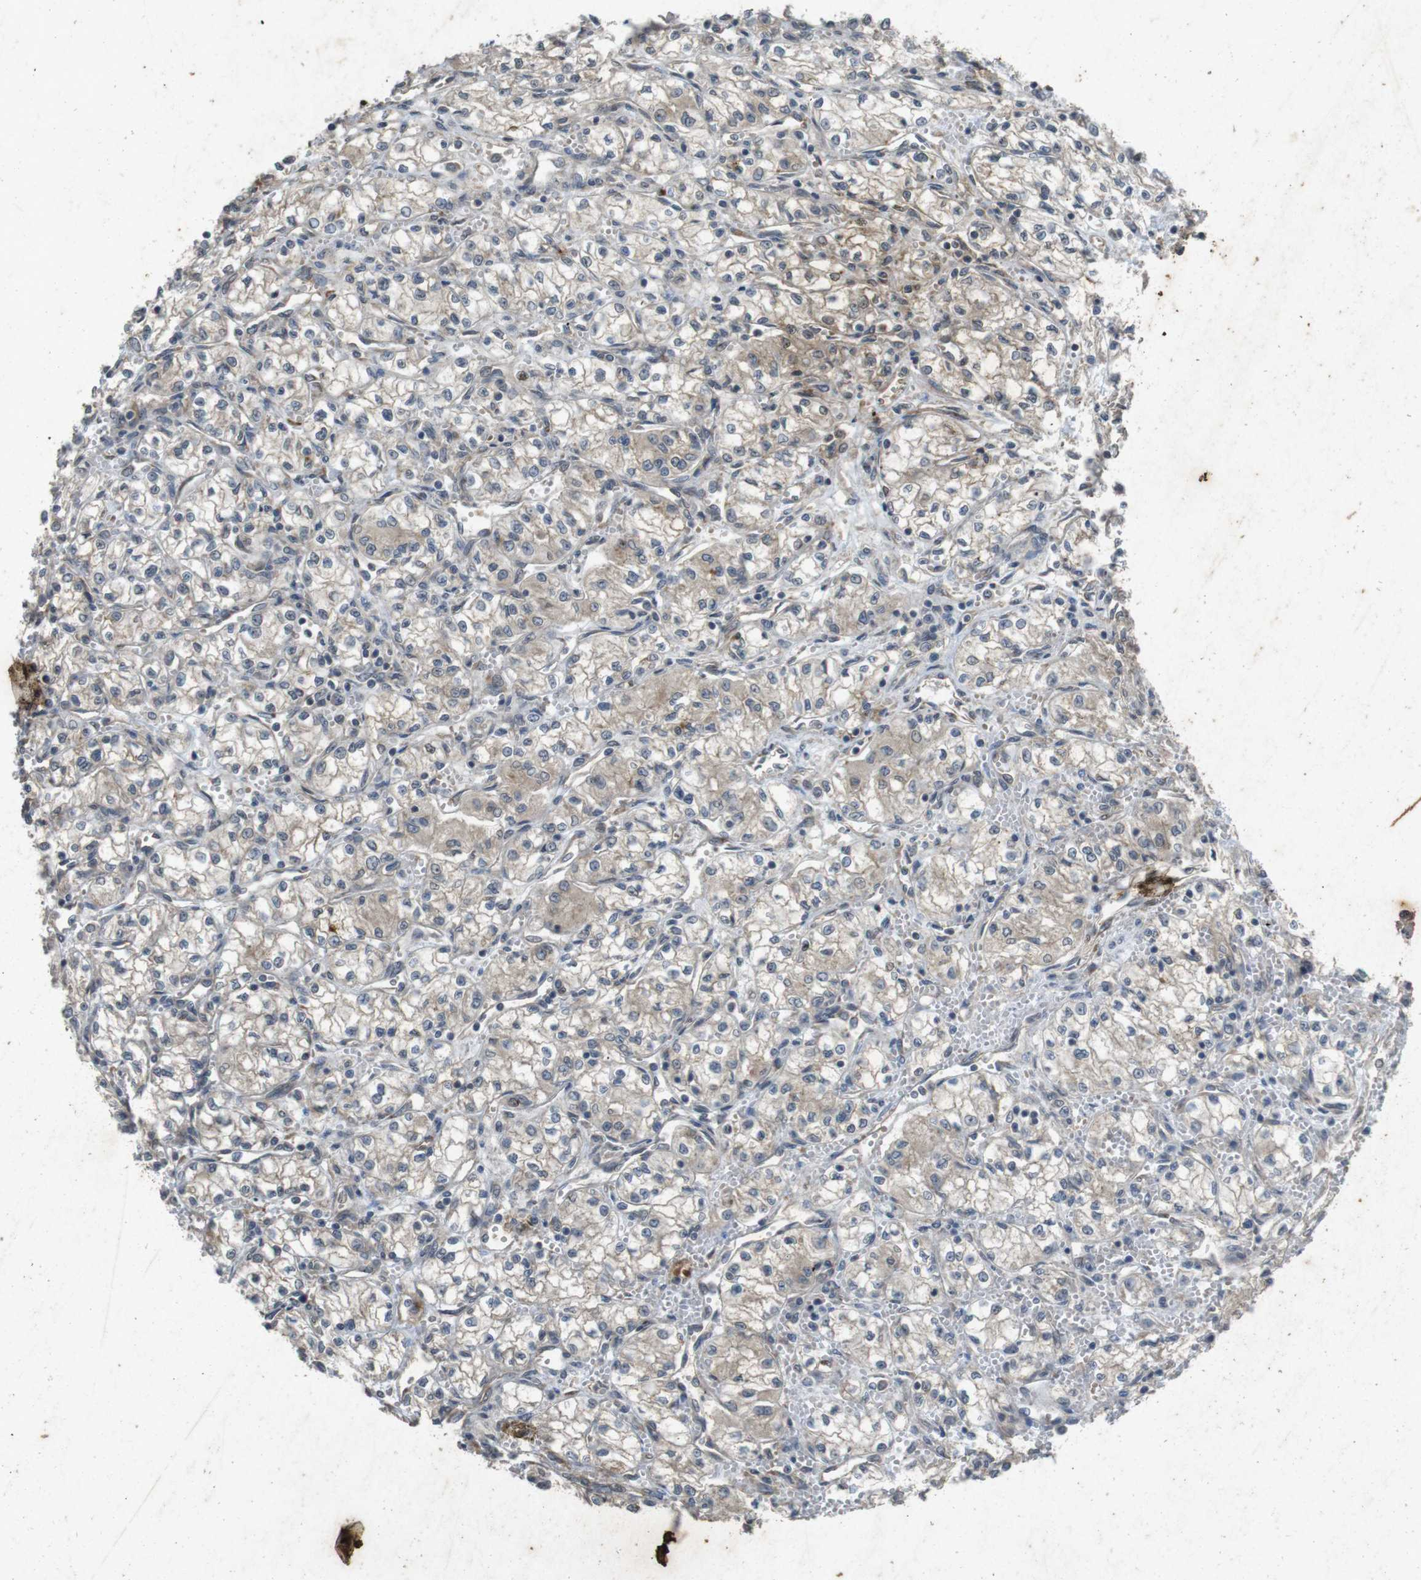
{"staining": {"intensity": "weak", "quantity": ">75%", "location": "cytoplasmic/membranous"}, "tissue": "renal cancer", "cell_type": "Tumor cells", "image_type": "cancer", "snomed": [{"axis": "morphology", "description": "Normal tissue, NOS"}, {"axis": "morphology", "description": "Adenocarcinoma, NOS"}, {"axis": "topography", "description": "Kidney"}], "caption": "Renal cancer (adenocarcinoma) stained with a brown dye demonstrates weak cytoplasmic/membranous positive staining in about >75% of tumor cells.", "gene": "FLCN", "patient": {"sex": "male", "age": 59}}